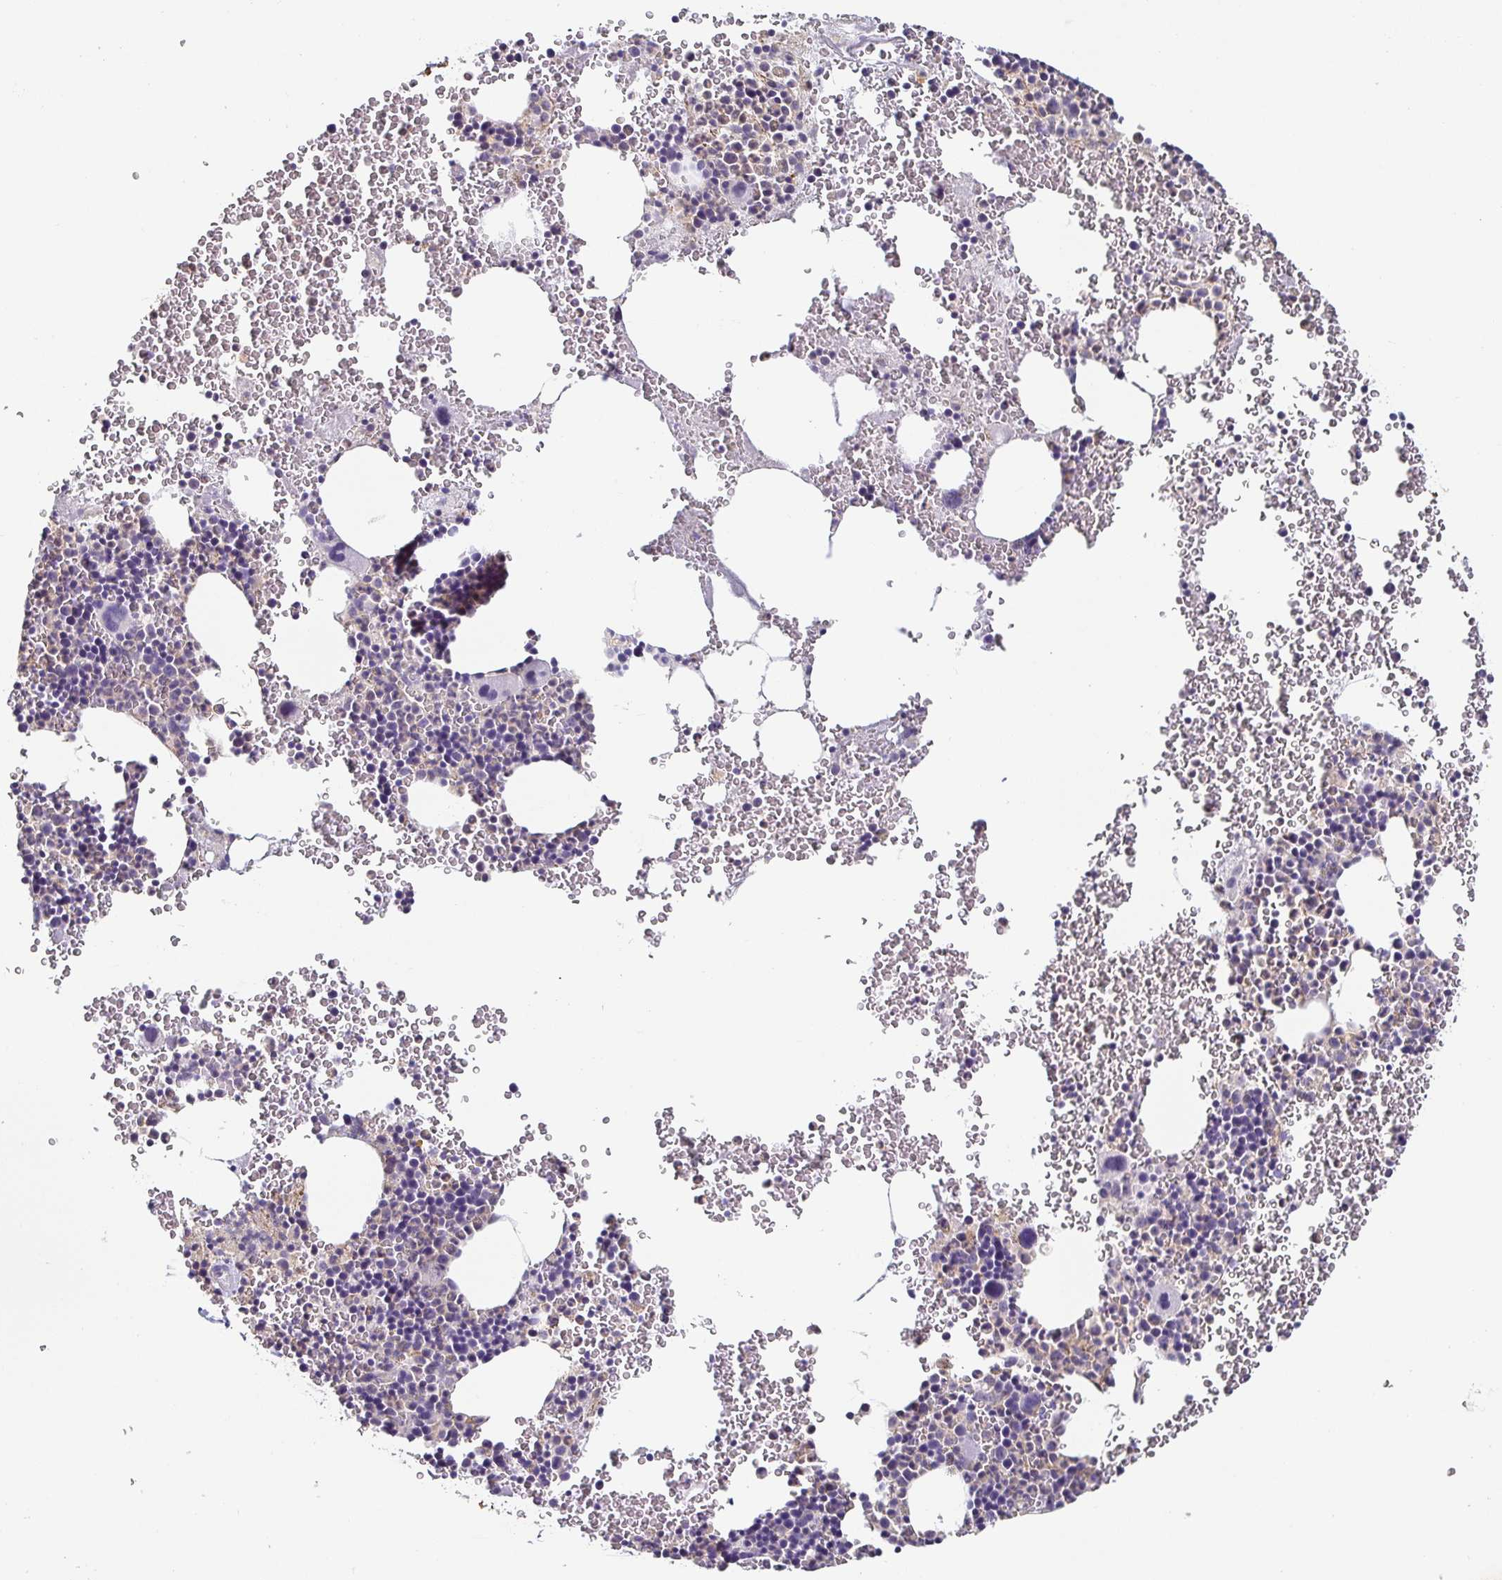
{"staining": {"intensity": "negative", "quantity": "none", "location": "none"}, "tissue": "bone marrow", "cell_type": "Hematopoietic cells", "image_type": "normal", "snomed": [{"axis": "morphology", "description": "Normal tissue, NOS"}, {"axis": "topography", "description": "Bone marrow"}], "caption": "This is a micrograph of immunohistochemistry staining of normal bone marrow, which shows no expression in hematopoietic cells.", "gene": "PIWIL3", "patient": {"sex": "male", "age": 47}}